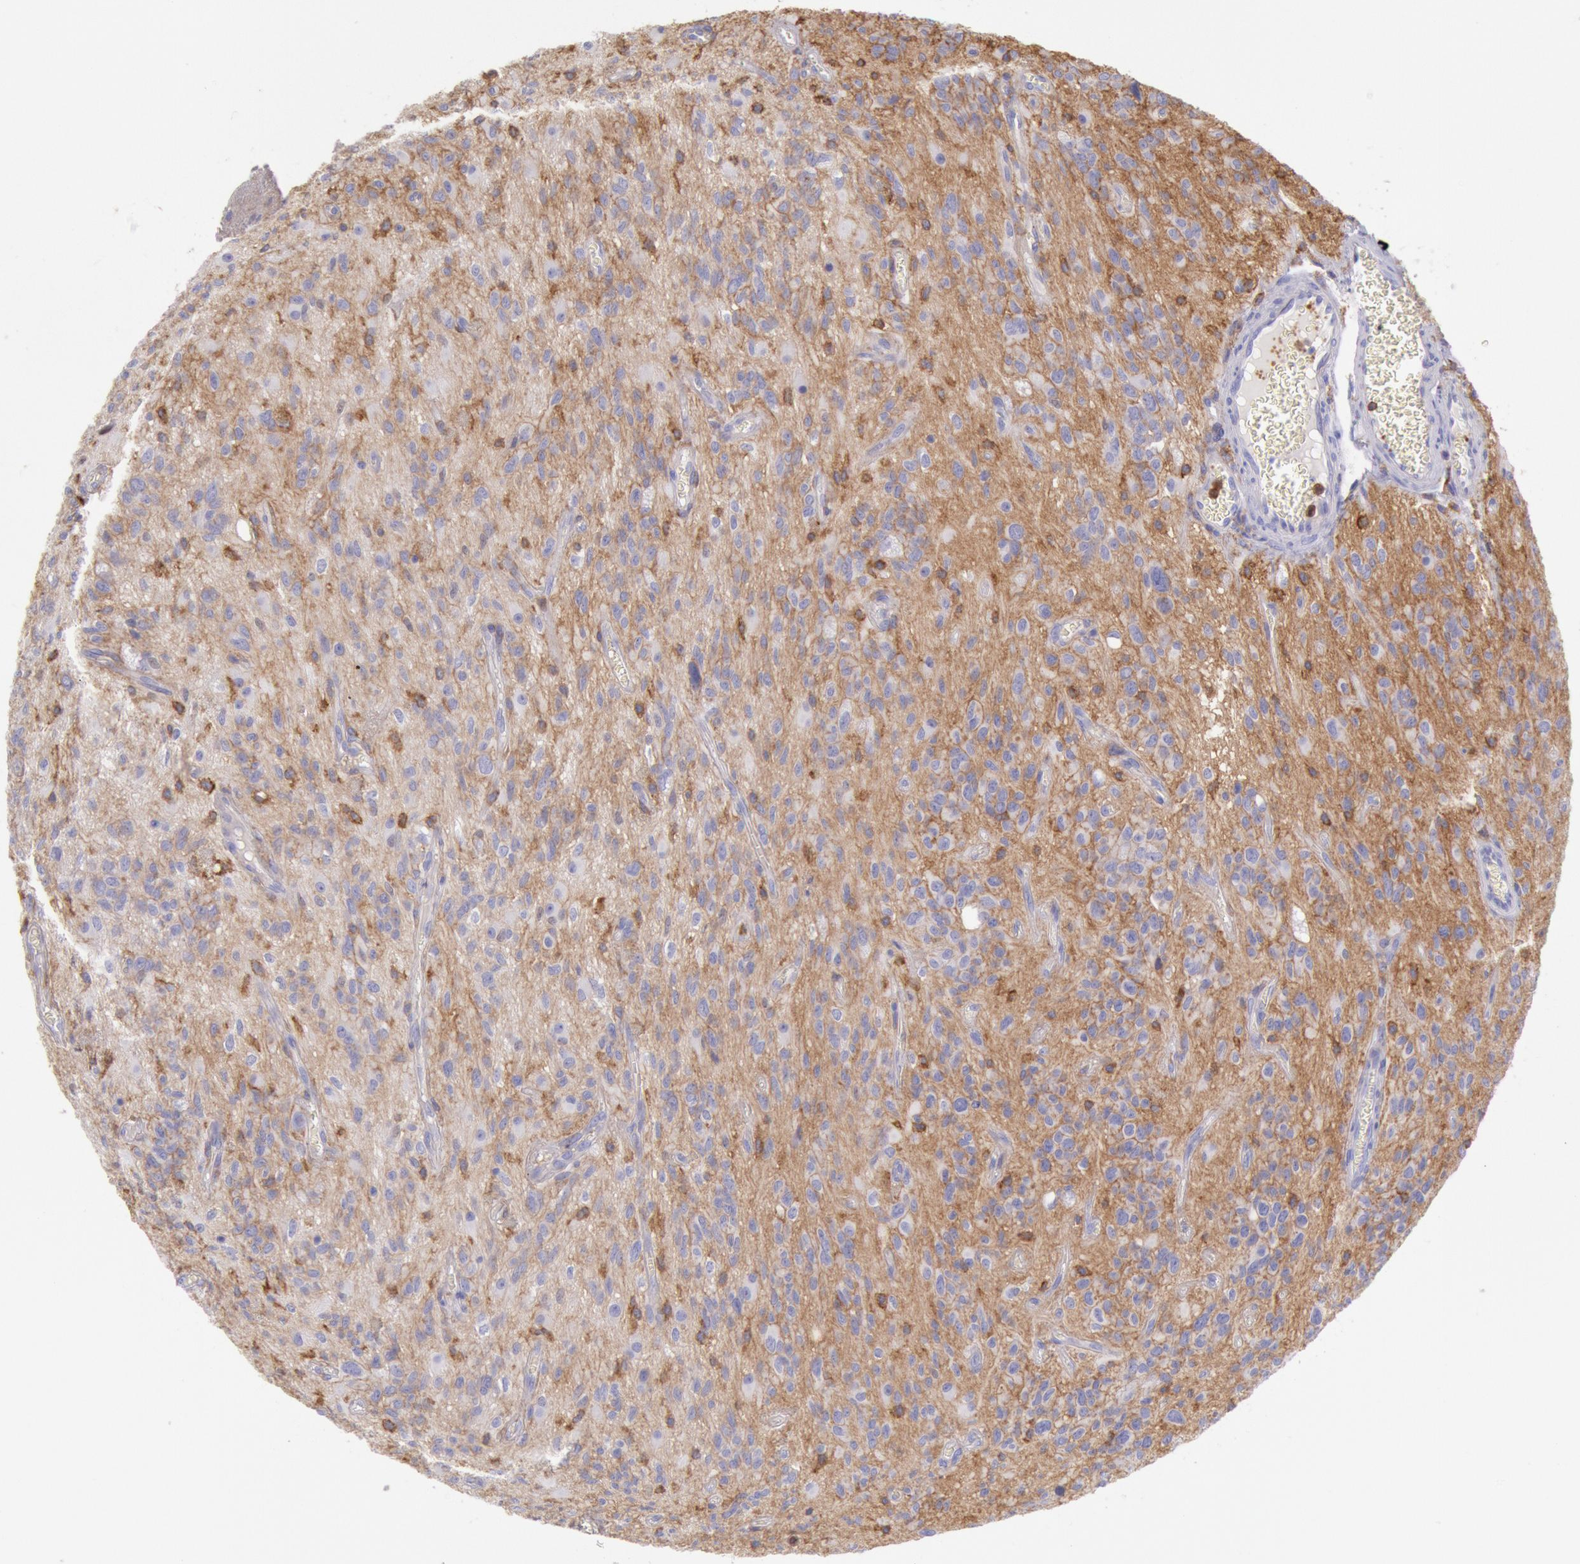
{"staining": {"intensity": "moderate", "quantity": "<25%", "location": "cytoplasmic/membranous"}, "tissue": "glioma", "cell_type": "Tumor cells", "image_type": "cancer", "snomed": [{"axis": "morphology", "description": "Glioma, malignant, Low grade"}, {"axis": "topography", "description": "Brain"}], "caption": "An immunohistochemistry image of neoplastic tissue is shown. Protein staining in brown shows moderate cytoplasmic/membranous positivity in malignant low-grade glioma within tumor cells. (DAB (3,3'-diaminobenzidine) IHC, brown staining for protein, blue staining for nuclei).", "gene": "LYN", "patient": {"sex": "female", "age": 15}}